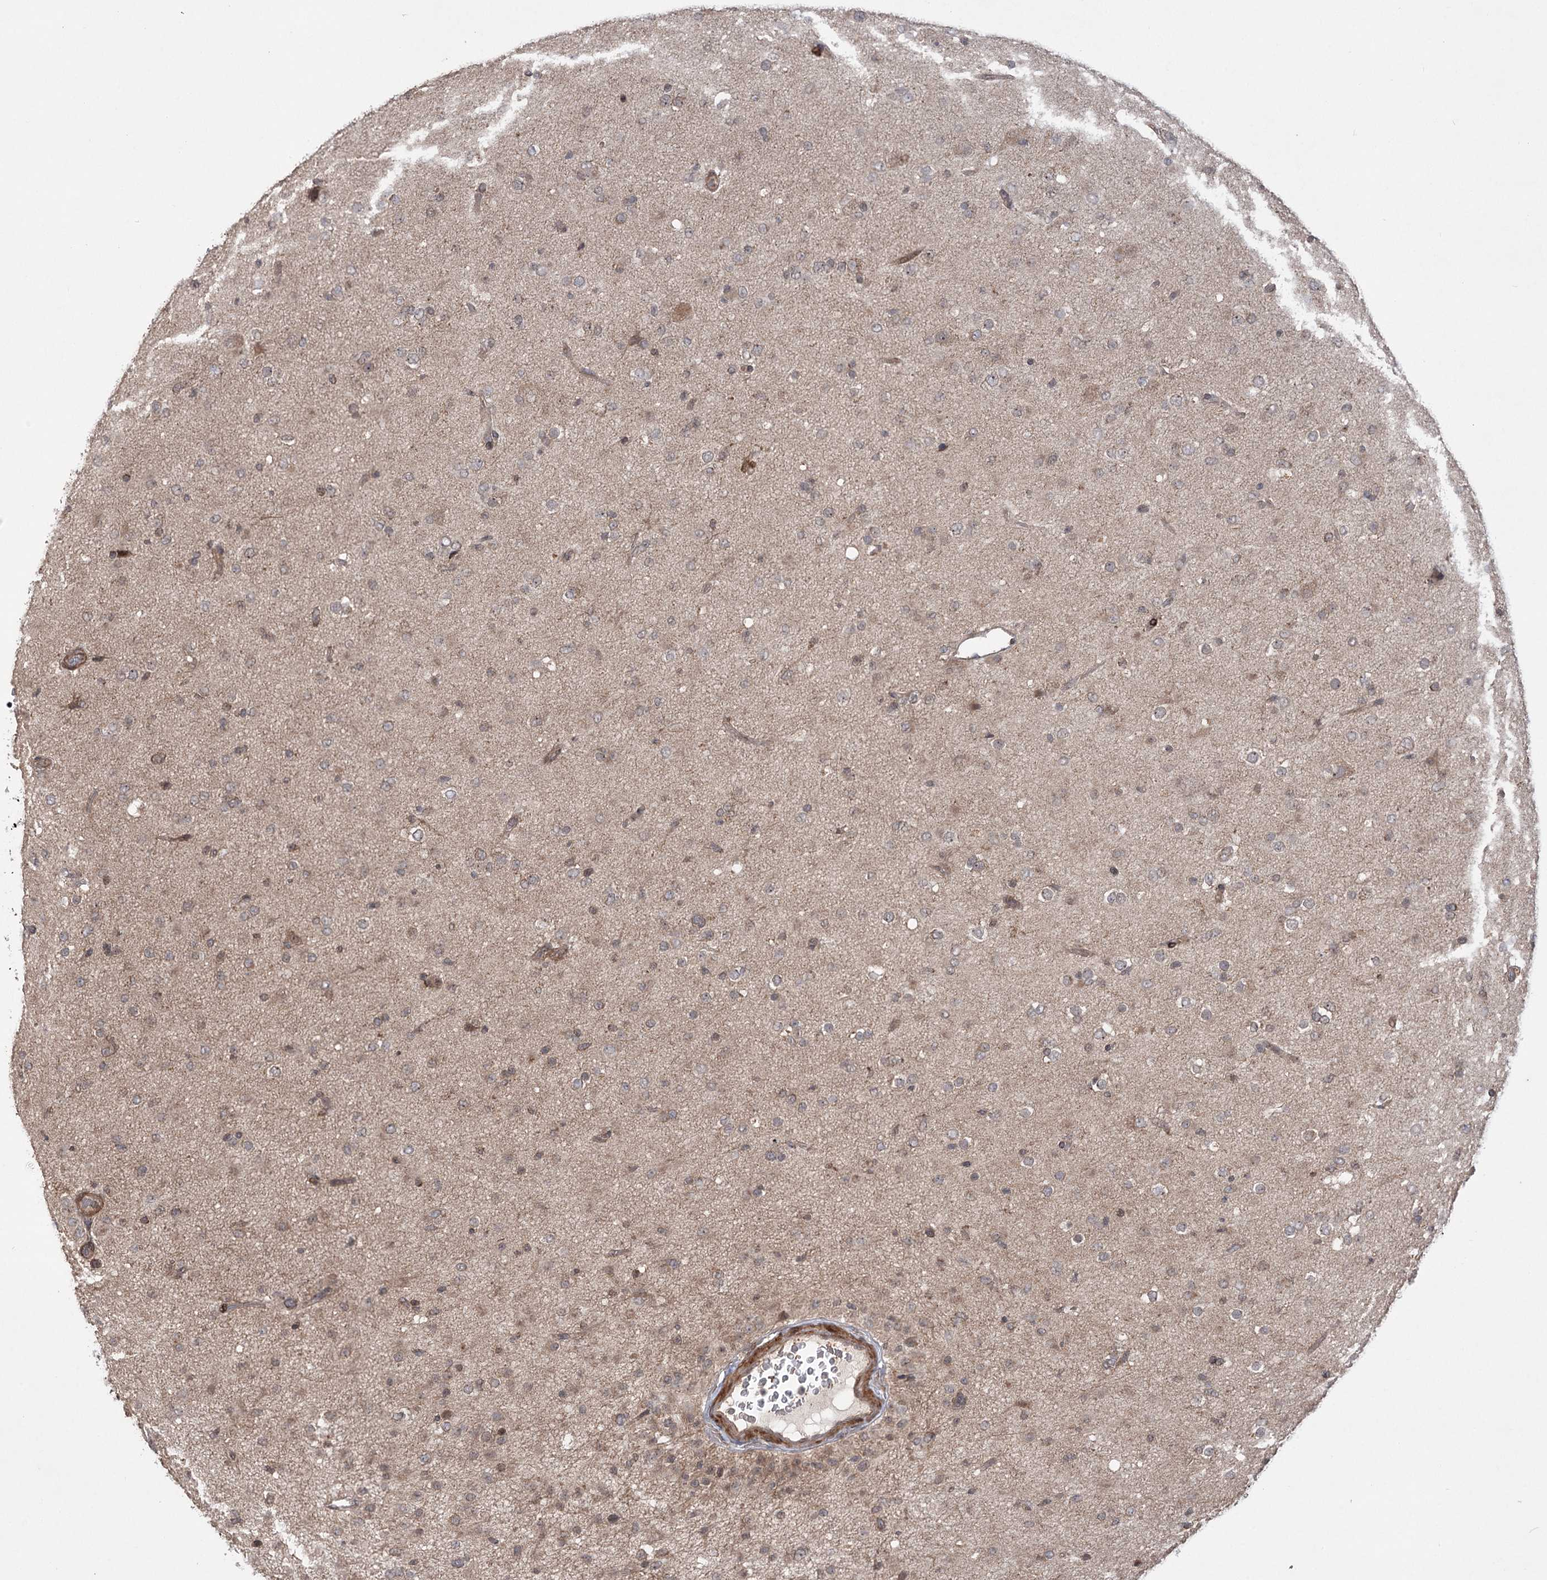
{"staining": {"intensity": "weak", "quantity": "<25%", "location": "cytoplasmic/membranous"}, "tissue": "glioma", "cell_type": "Tumor cells", "image_type": "cancer", "snomed": [{"axis": "morphology", "description": "Glioma, malignant, Low grade"}, {"axis": "topography", "description": "Brain"}], "caption": "An IHC image of glioma is shown. There is no staining in tumor cells of glioma.", "gene": "TENM2", "patient": {"sex": "male", "age": 65}}